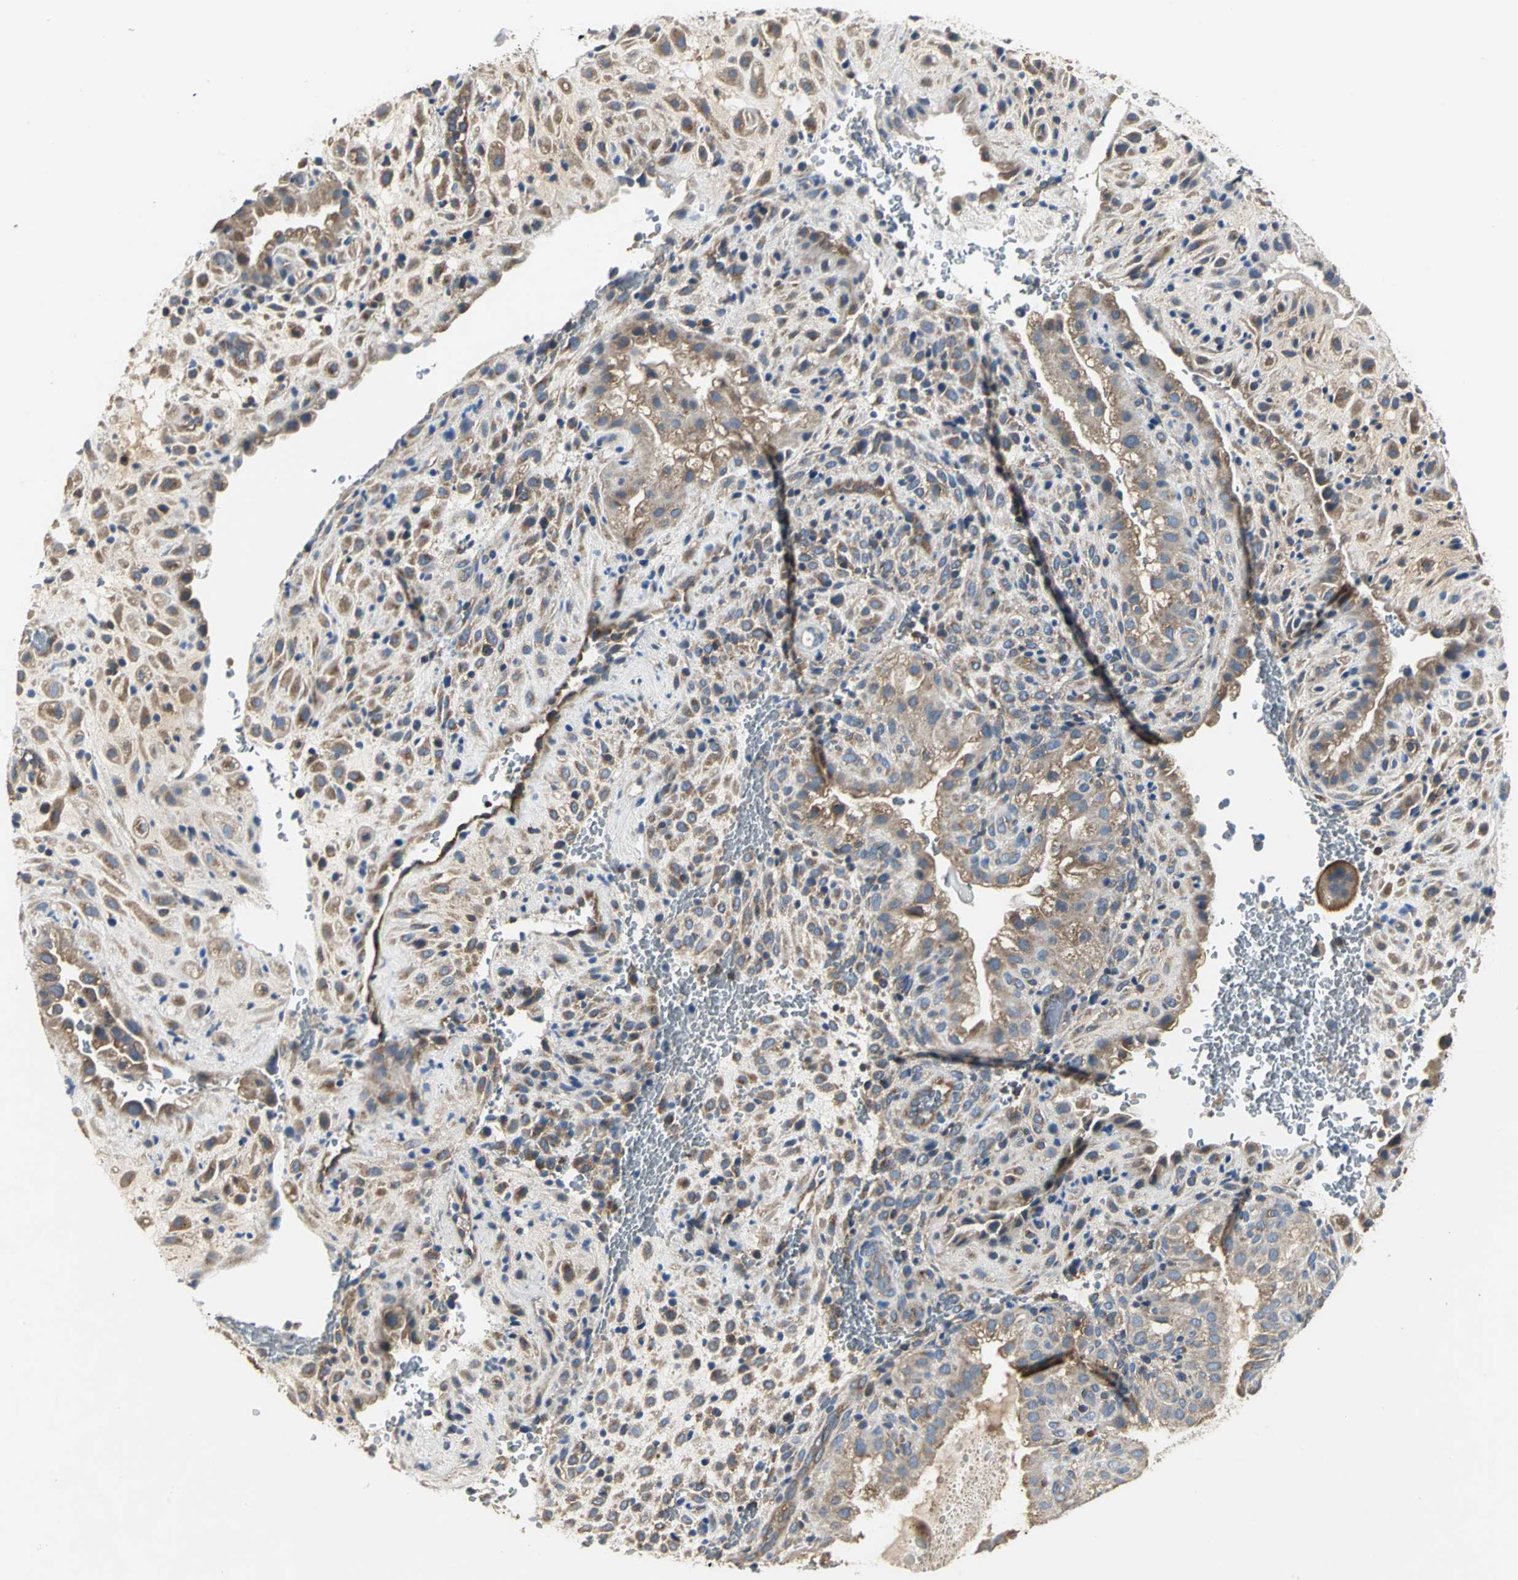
{"staining": {"intensity": "moderate", "quantity": ">75%", "location": "cytoplasmic/membranous"}, "tissue": "placenta", "cell_type": "Decidual cells", "image_type": "normal", "snomed": [{"axis": "morphology", "description": "Normal tissue, NOS"}, {"axis": "topography", "description": "Placenta"}], "caption": "The photomicrograph reveals staining of benign placenta, revealing moderate cytoplasmic/membranous protein expression (brown color) within decidual cells. (DAB IHC with brightfield microscopy, high magnification).", "gene": "IRF3", "patient": {"sex": "female", "age": 35}}